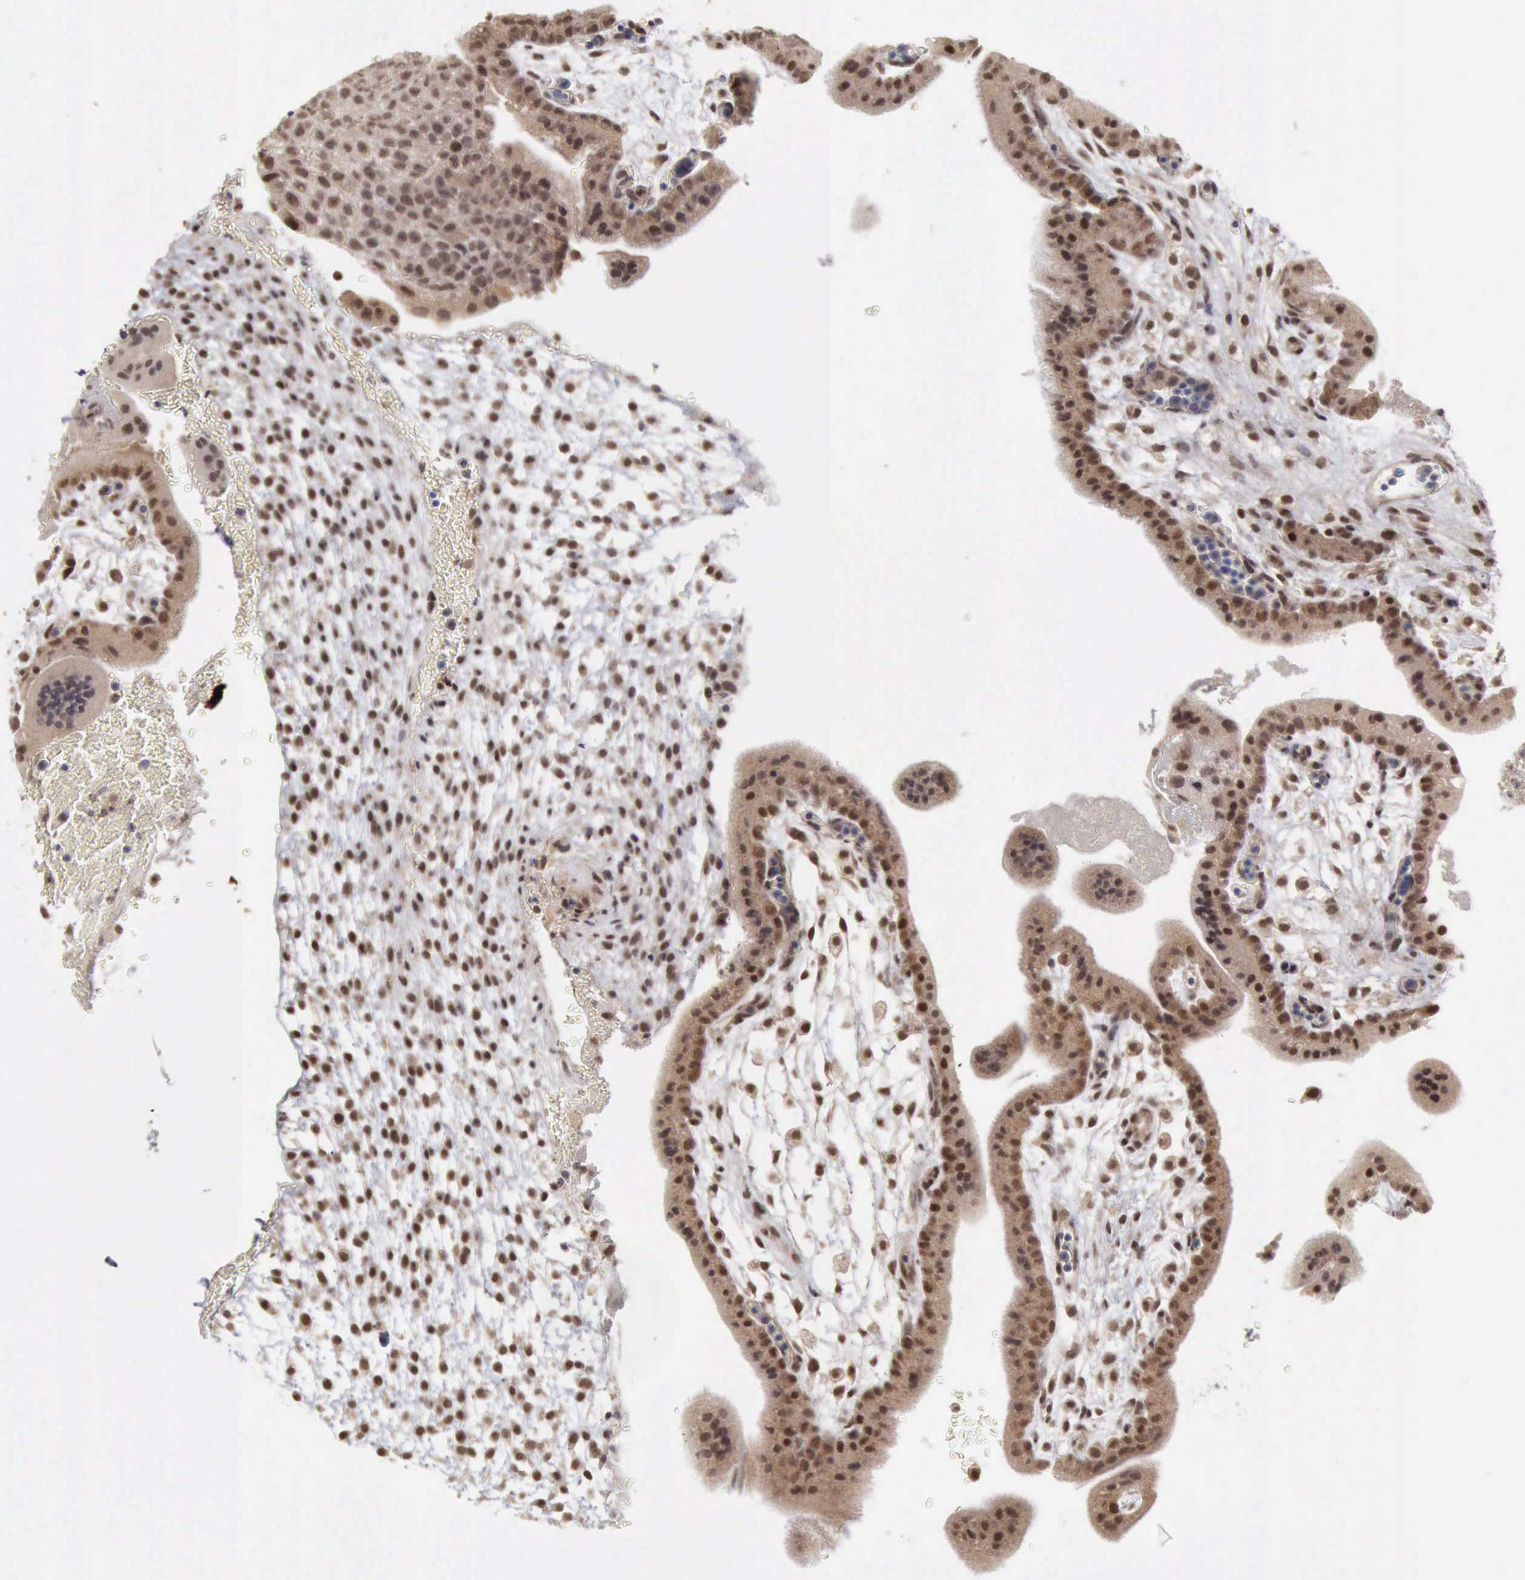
{"staining": {"intensity": "moderate", "quantity": ">75%", "location": "nuclear"}, "tissue": "placenta", "cell_type": "Decidual cells", "image_type": "normal", "snomed": [{"axis": "morphology", "description": "Normal tissue, NOS"}, {"axis": "topography", "description": "Placenta"}], "caption": "Immunohistochemistry (IHC) histopathology image of normal human placenta stained for a protein (brown), which reveals medium levels of moderate nuclear expression in approximately >75% of decidual cells.", "gene": "CDKN2A", "patient": {"sex": "female", "age": 35}}